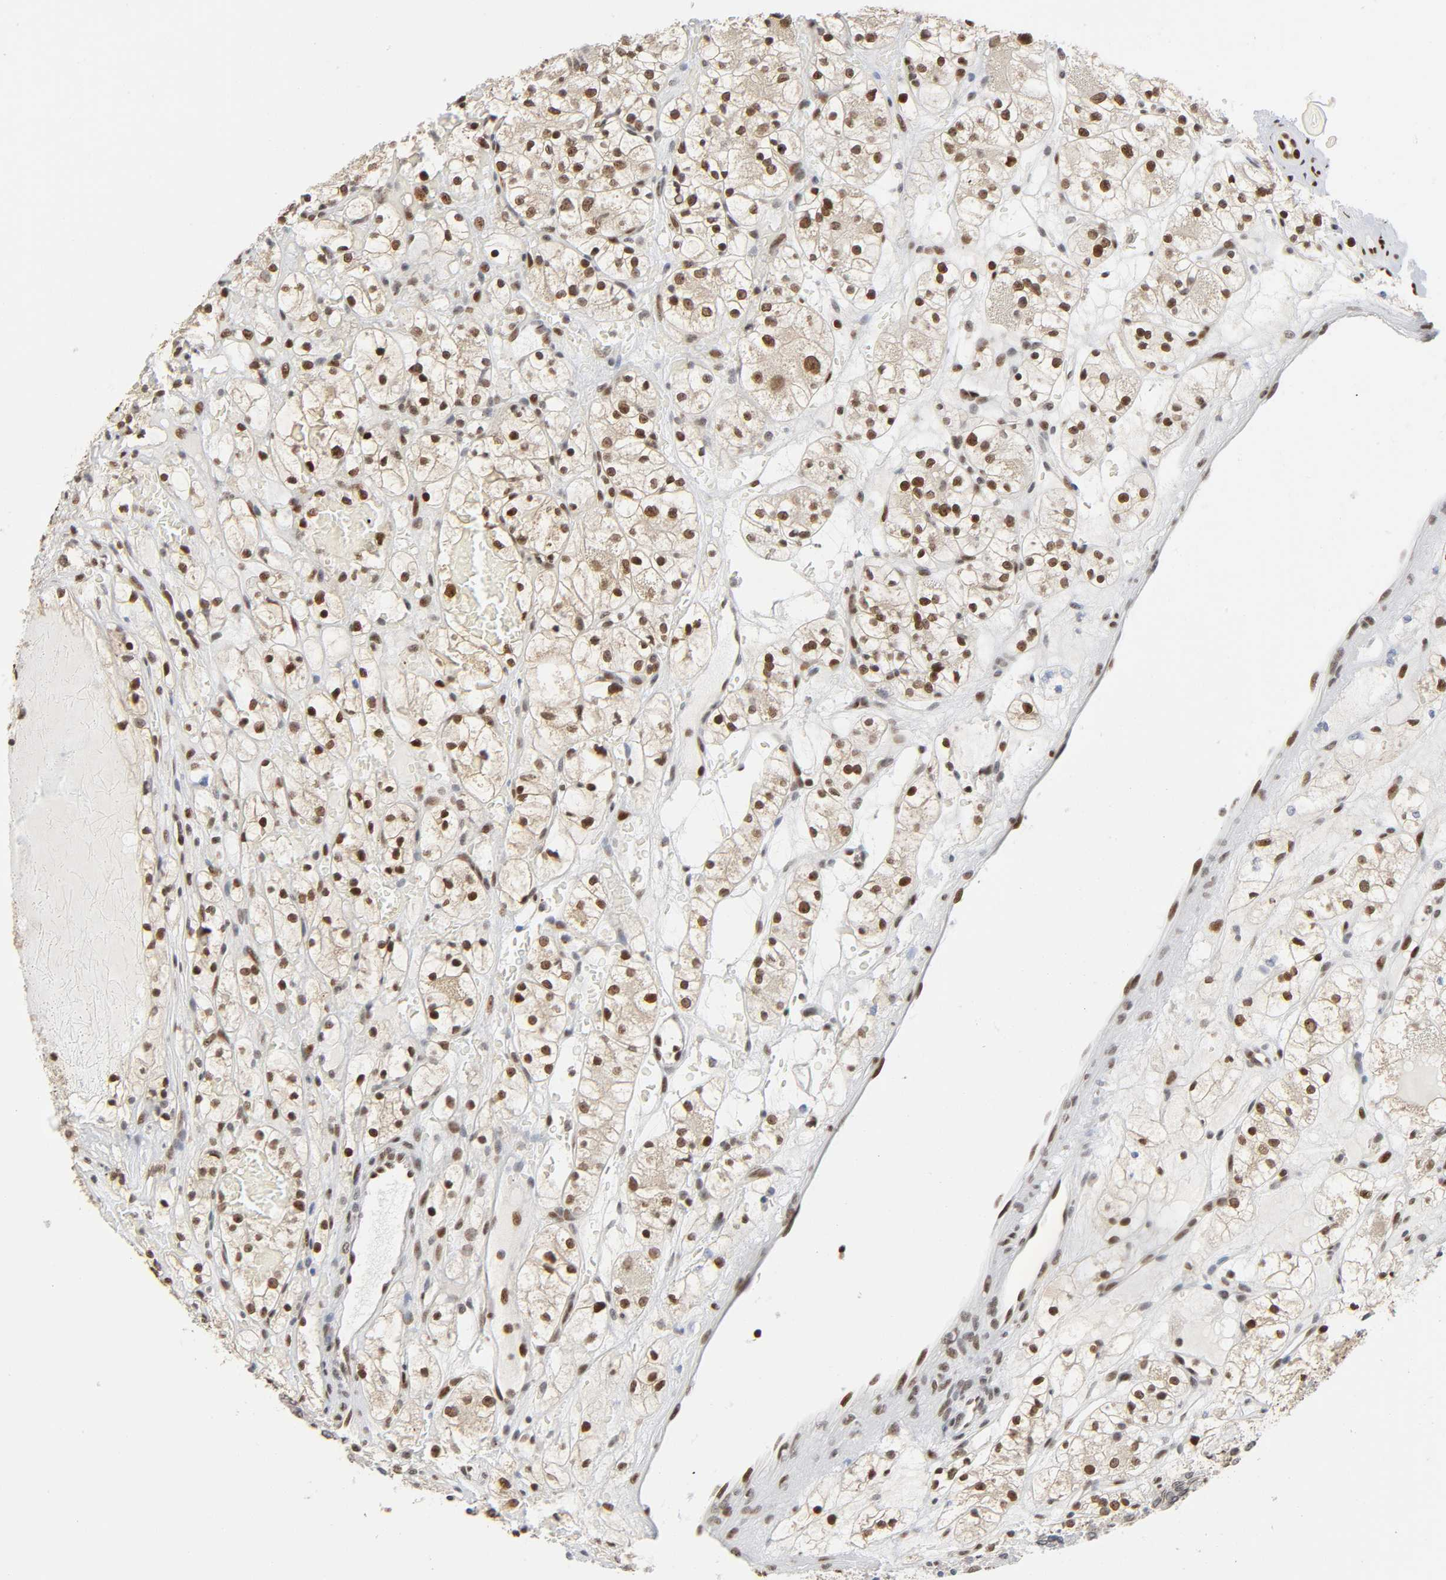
{"staining": {"intensity": "moderate", "quantity": ">75%", "location": "nuclear"}, "tissue": "renal cancer", "cell_type": "Tumor cells", "image_type": "cancer", "snomed": [{"axis": "morphology", "description": "Adenocarcinoma, NOS"}, {"axis": "topography", "description": "Kidney"}], "caption": "Protein expression analysis of human renal cancer reveals moderate nuclear expression in about >75% of tumor cells.", "gene": "SUMO1", "patient": {"sex": "female", "age": 60}}